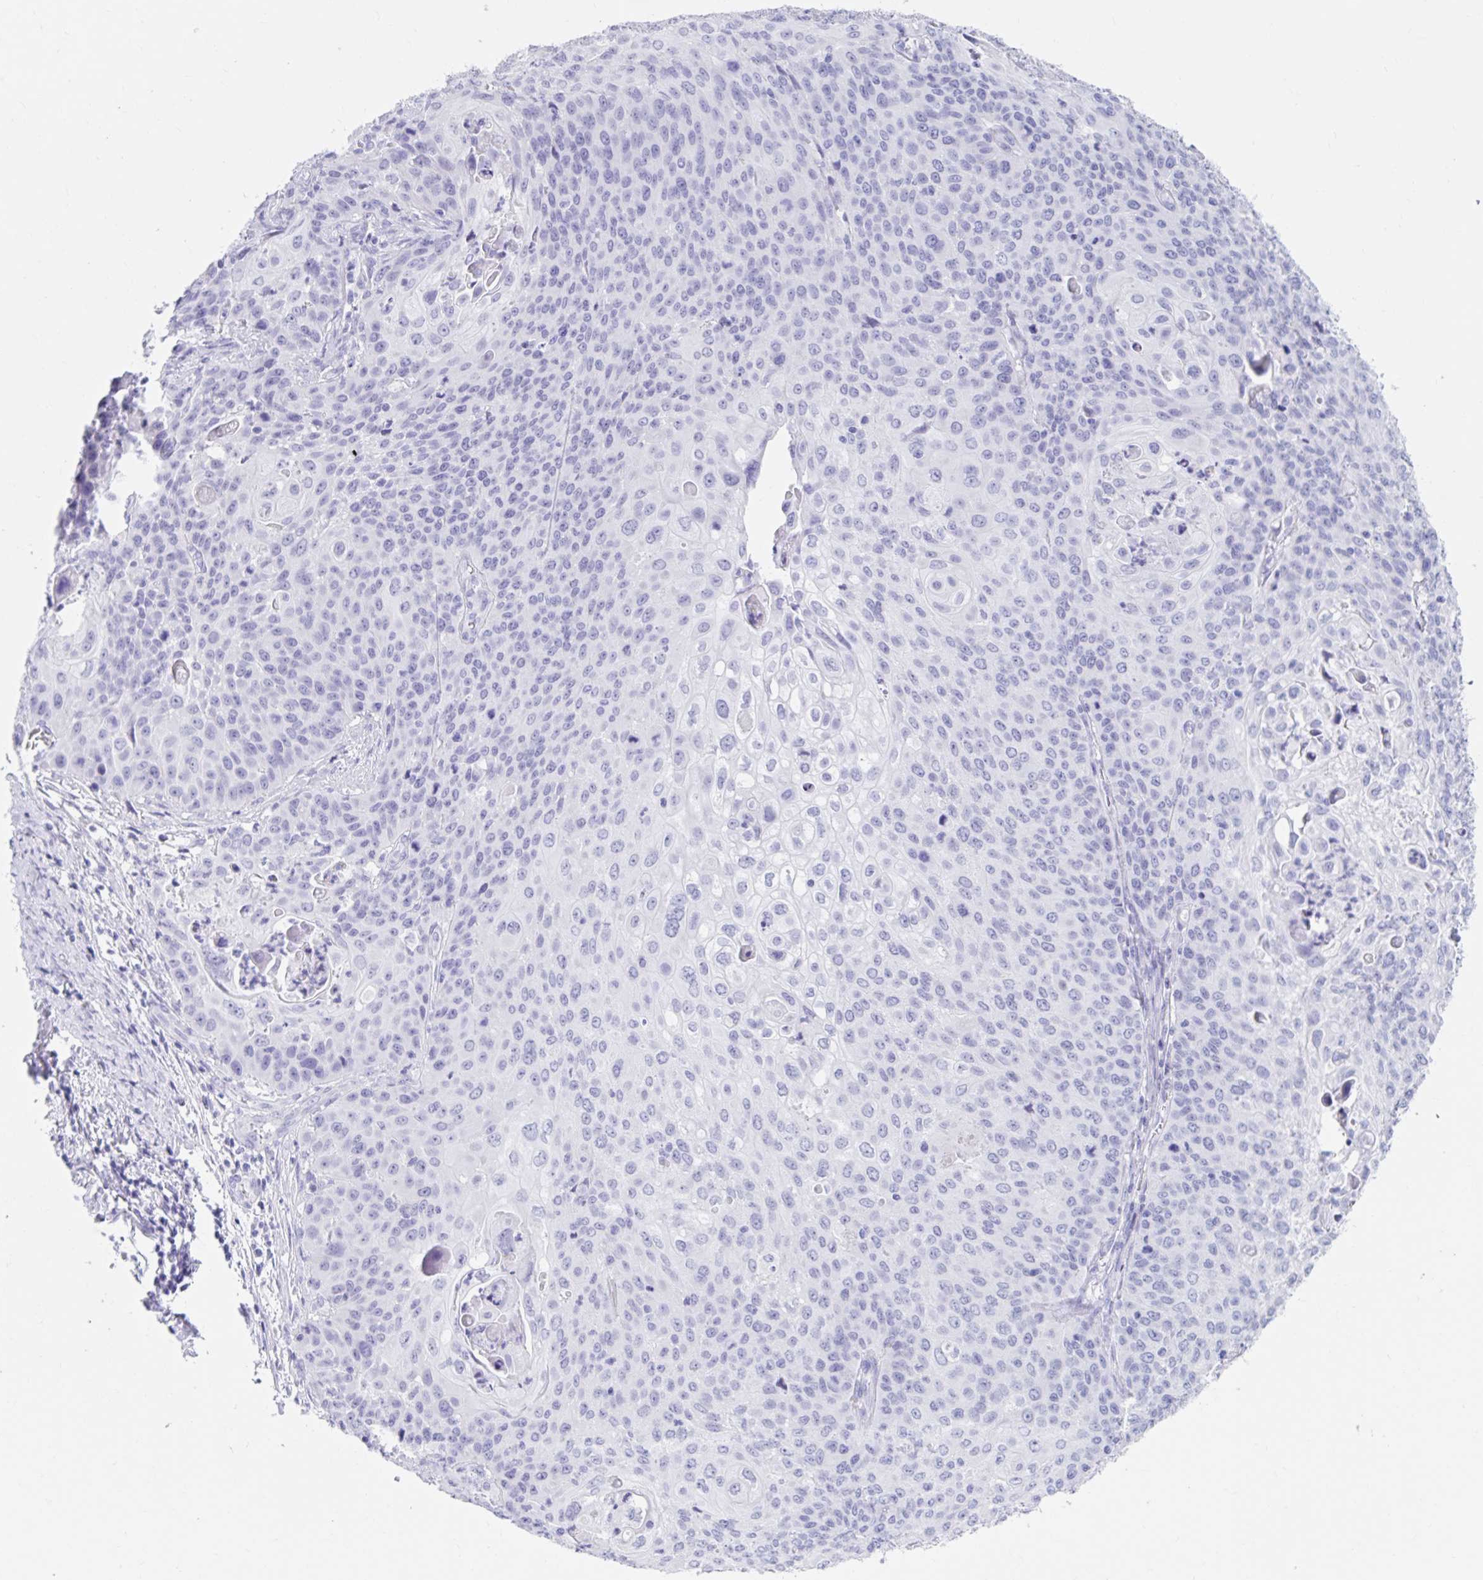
{"staining": {"intensity": "negative", "quantity": "none", "location": "none"}, "tissue": "cervical cancer", "cell_type": "Tumor cells", "image_type": "cancer", "snomed": [{"axis": "morphology", "description": "Squamous cell carcinoma, NOS"}, {"axis": "topography", "description": "Cervix"}], "caption": "Immunohistochemical staining of cervical cancer (squamous cell carcinoma) displays no significant positivity in tumor cells.", "gene": "DPEP3", "patient": {"sex": "female", "age": 65}}